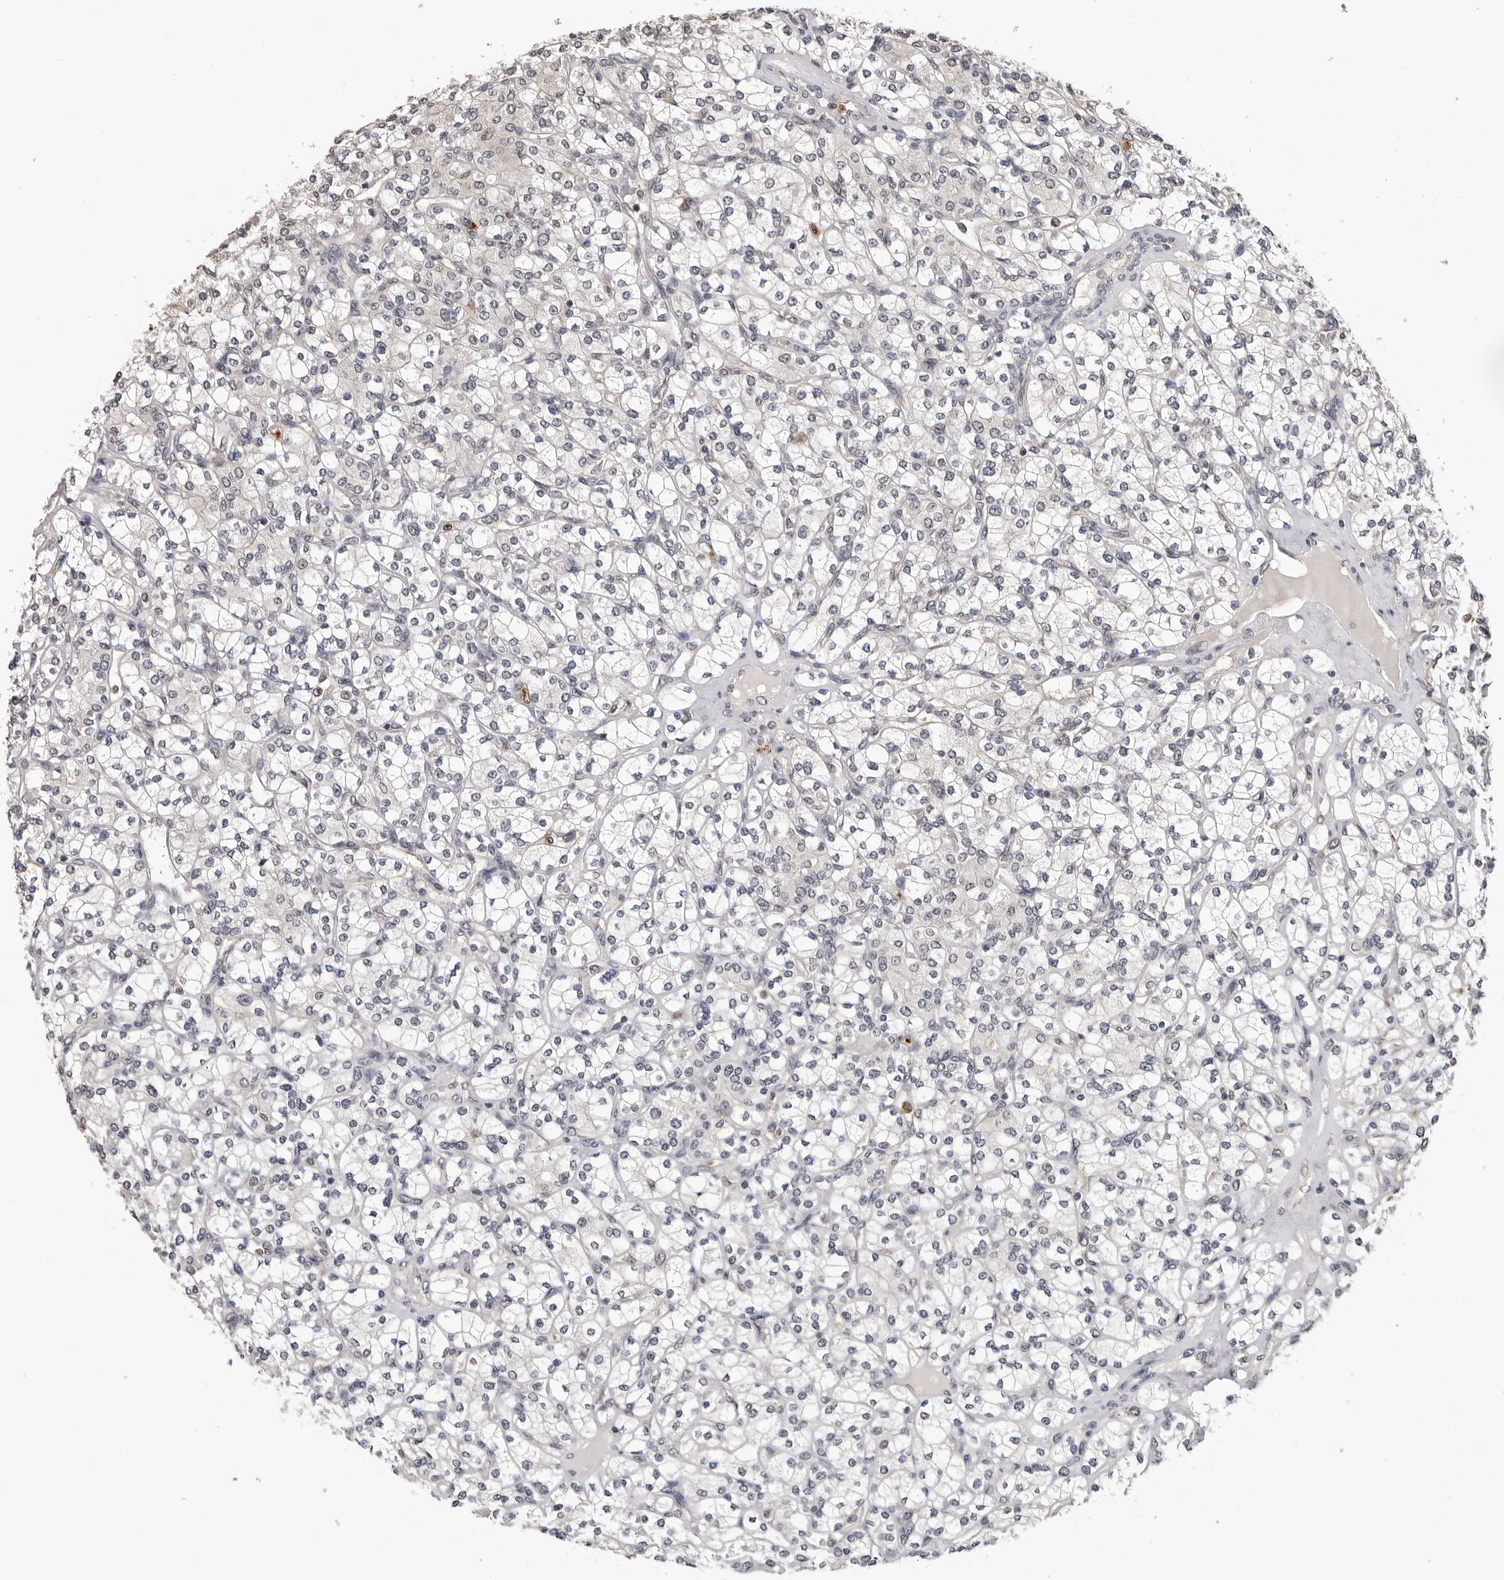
{"staining": {"intensity": "negative", "quantity": "none", "location": "none"}, "tissue": "renal cancer", "cell_type": "Tumor cells", "image_type": "cancer", "snomed": [{"axis": "morphology", "description": "Adenocarcinoma, NOS"}, {"axis": "topography", "description": "Kidney"}], "caption": "High power microscopy photomicrograph of an immunohistochemistry (IHC) photomicrograph of renal cancer, revealing no significant expression in tumor cells. (DAB IHC visualized using brightfield microscopy, high magnification).", "gene": "TRMT13", "patient": {"sex": "male", "age": 77}}